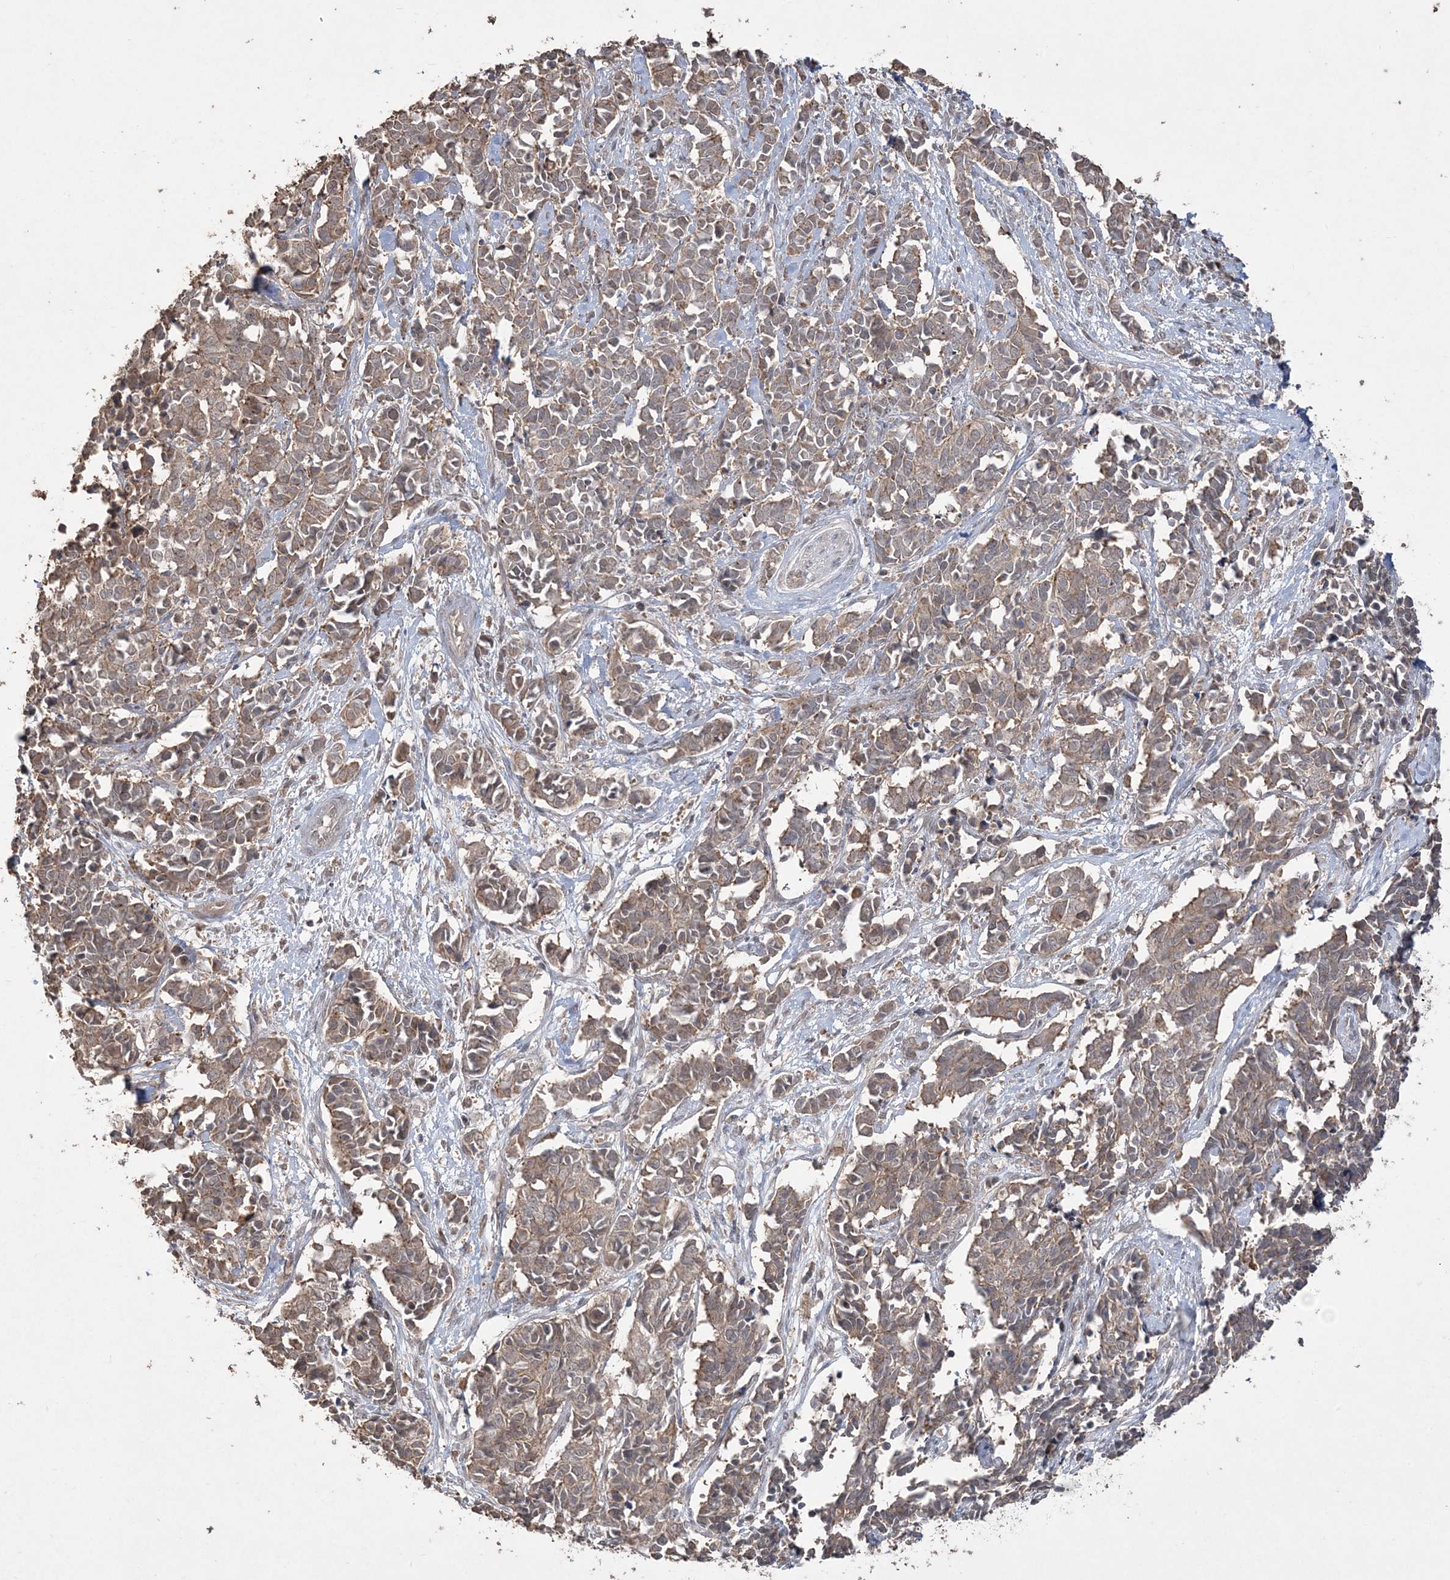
{"staining": {"intensity": "weak", "quantity": ">75%", "location": "cytoplasmic/membranous"}, "tissue": "cervical cancer", "cell_type": "Tumor cells", "image_type": "cancer", "snomed": [{"axis": "morphology", "description": "Normal tissue, NOS"}, {"axis": "morphology", "description": "Squamous cell carcinoma, NOS"}, {"axis": "topography", "description": "Cervix"}], "caption": "This is a micrograph of immunohistochemistry staining of squamous cell carcinoma (cervical), which shows weak expression in the cytoplasmic/membranous of tumor cells.", "gene": "EHHADH", "patient": {"sex": "female", "age": 35}}